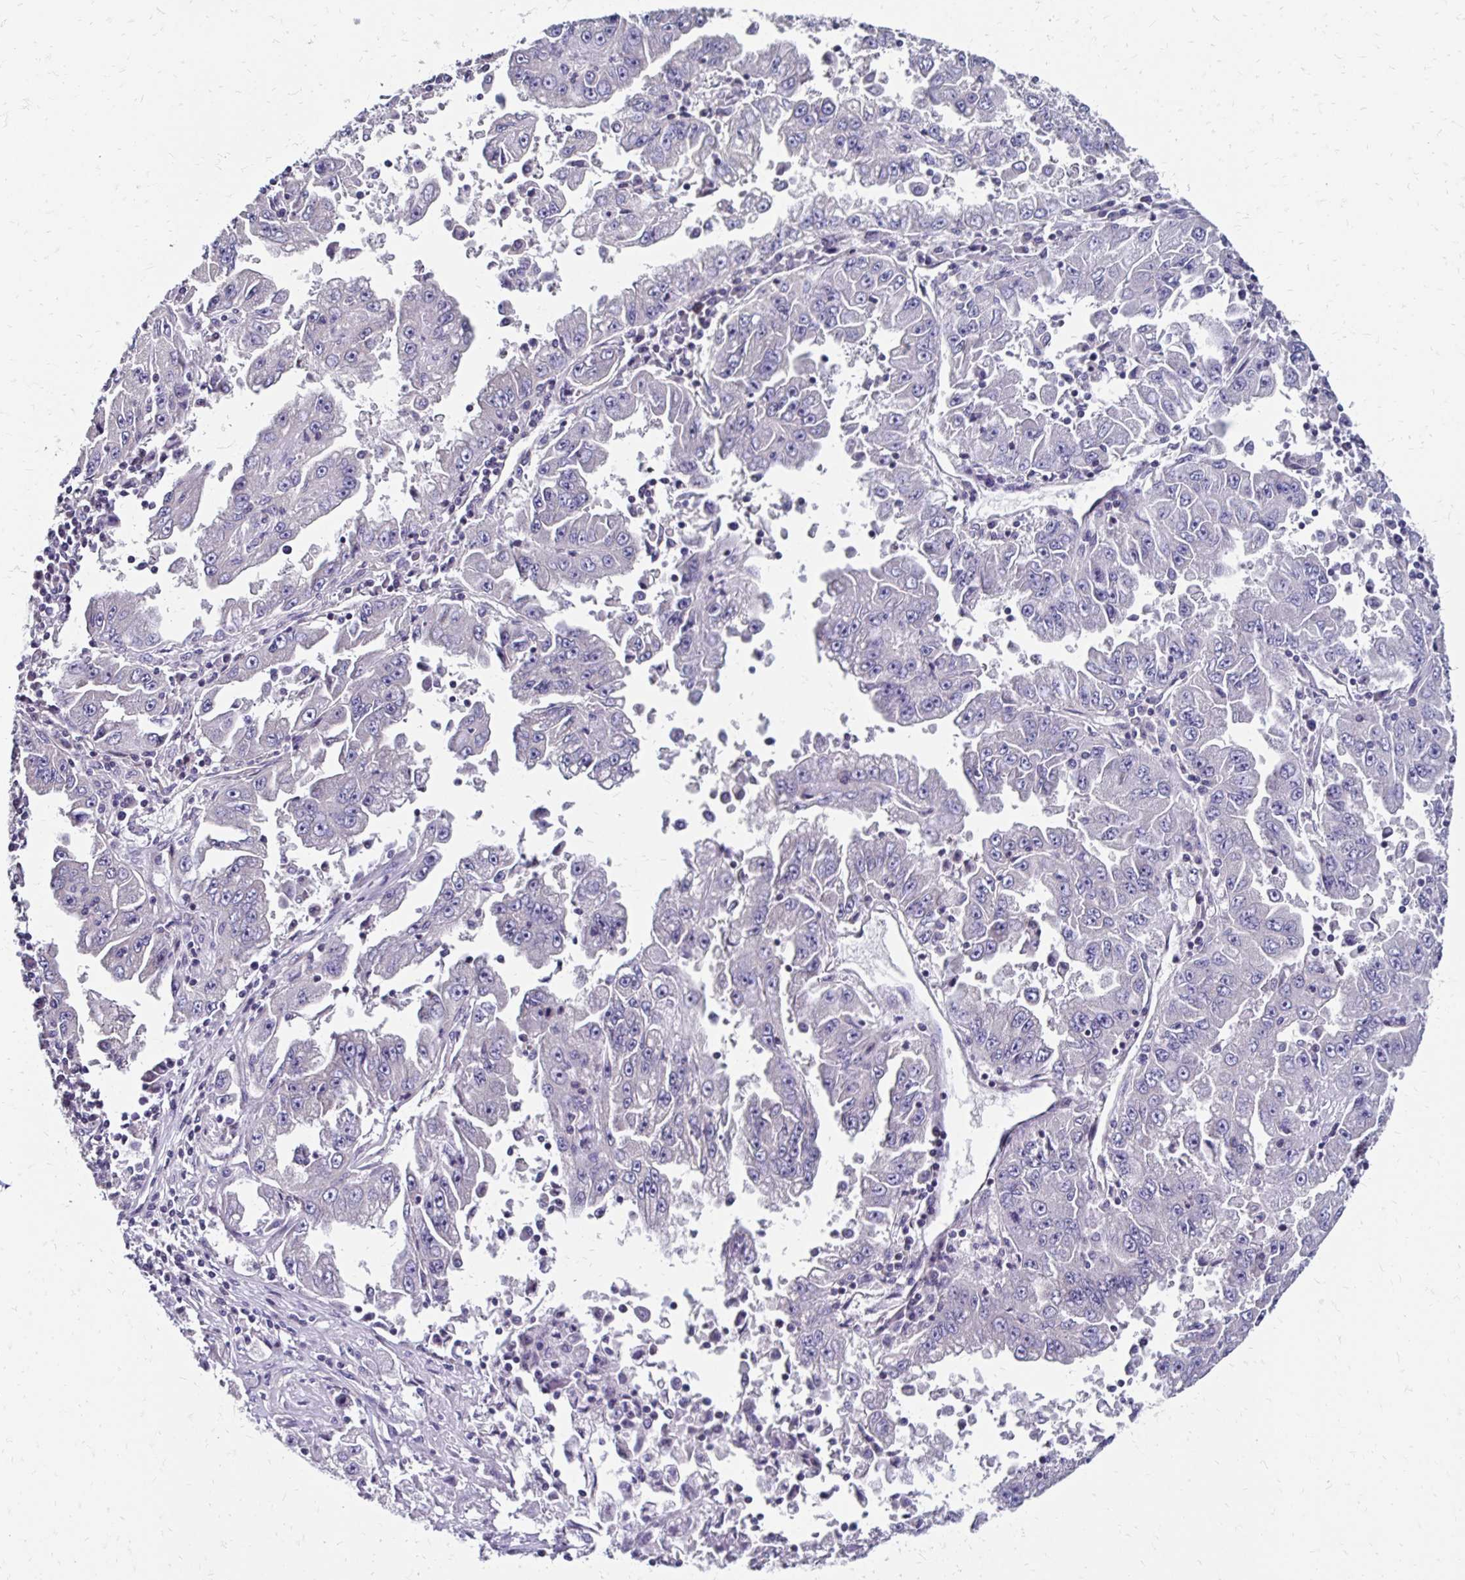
{"staining": {"intensity": "negative", "quantity": "none", "location": "none"}, "tissue": "lung cancer", "cell_type": "Tumor cells", "image_type": "cancer", "snomed": [{"axis": "morphology", "description": "Adenocarcinoma, NOS"}, {"axis": "morphology", "description": "Adenocarcinoma primary or metastatic"}, {"axis": "topography", "description": "Lung"}], "caption": "Image shows no protein positivity in tumor cells of lung cancer (adenocarcinoma primary or metastatic) tissue.", "gene": "CBX7", "patient": {"sex": "male", "age": 74}}